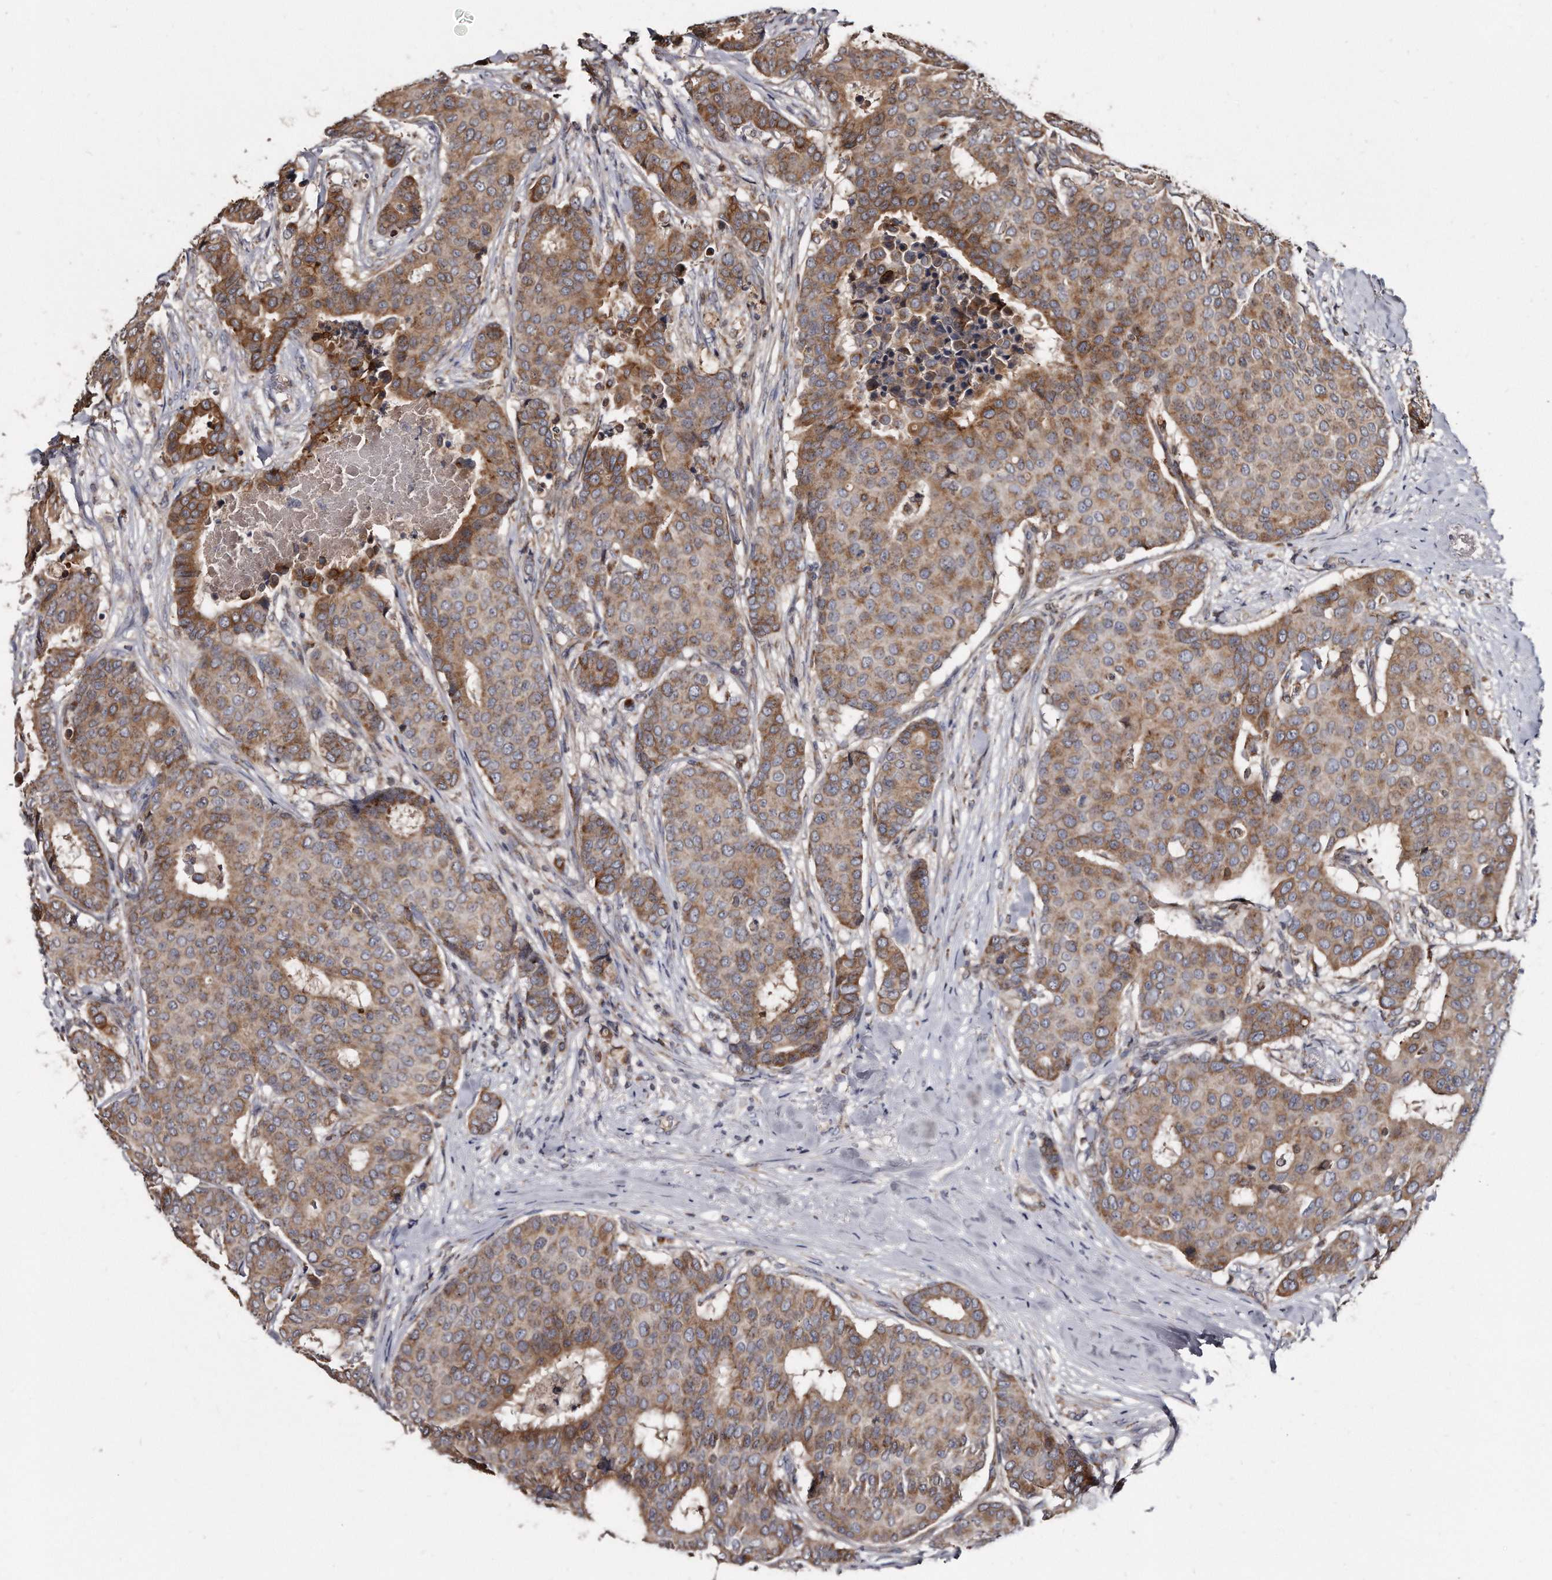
{"staining": {"intensity": "moderate", "quantity": ">75%", "location": "cytoplasmic/membranous"}, "tissue": "breast cancer", "cell_type": "Tumor cells", "image_type": "cancer", "snomed": [{"axis": "morphology", "description": "Duct carcinoma"}, {"axis": "topography", "description": "Breast"}], "caption": "DAB (3,3'-diaminobenzidine) immunohistochemical staining of human breast infiltrating ductal carcinoma shows moderate cytoplasmic/membranous protein staining in approximately >75% of tumor cells. (brown staining indicates protein expression, while blue staining denotes nuclei).", "gene": "FAM136A", "patient": {"sex": "female", "age": 75}}